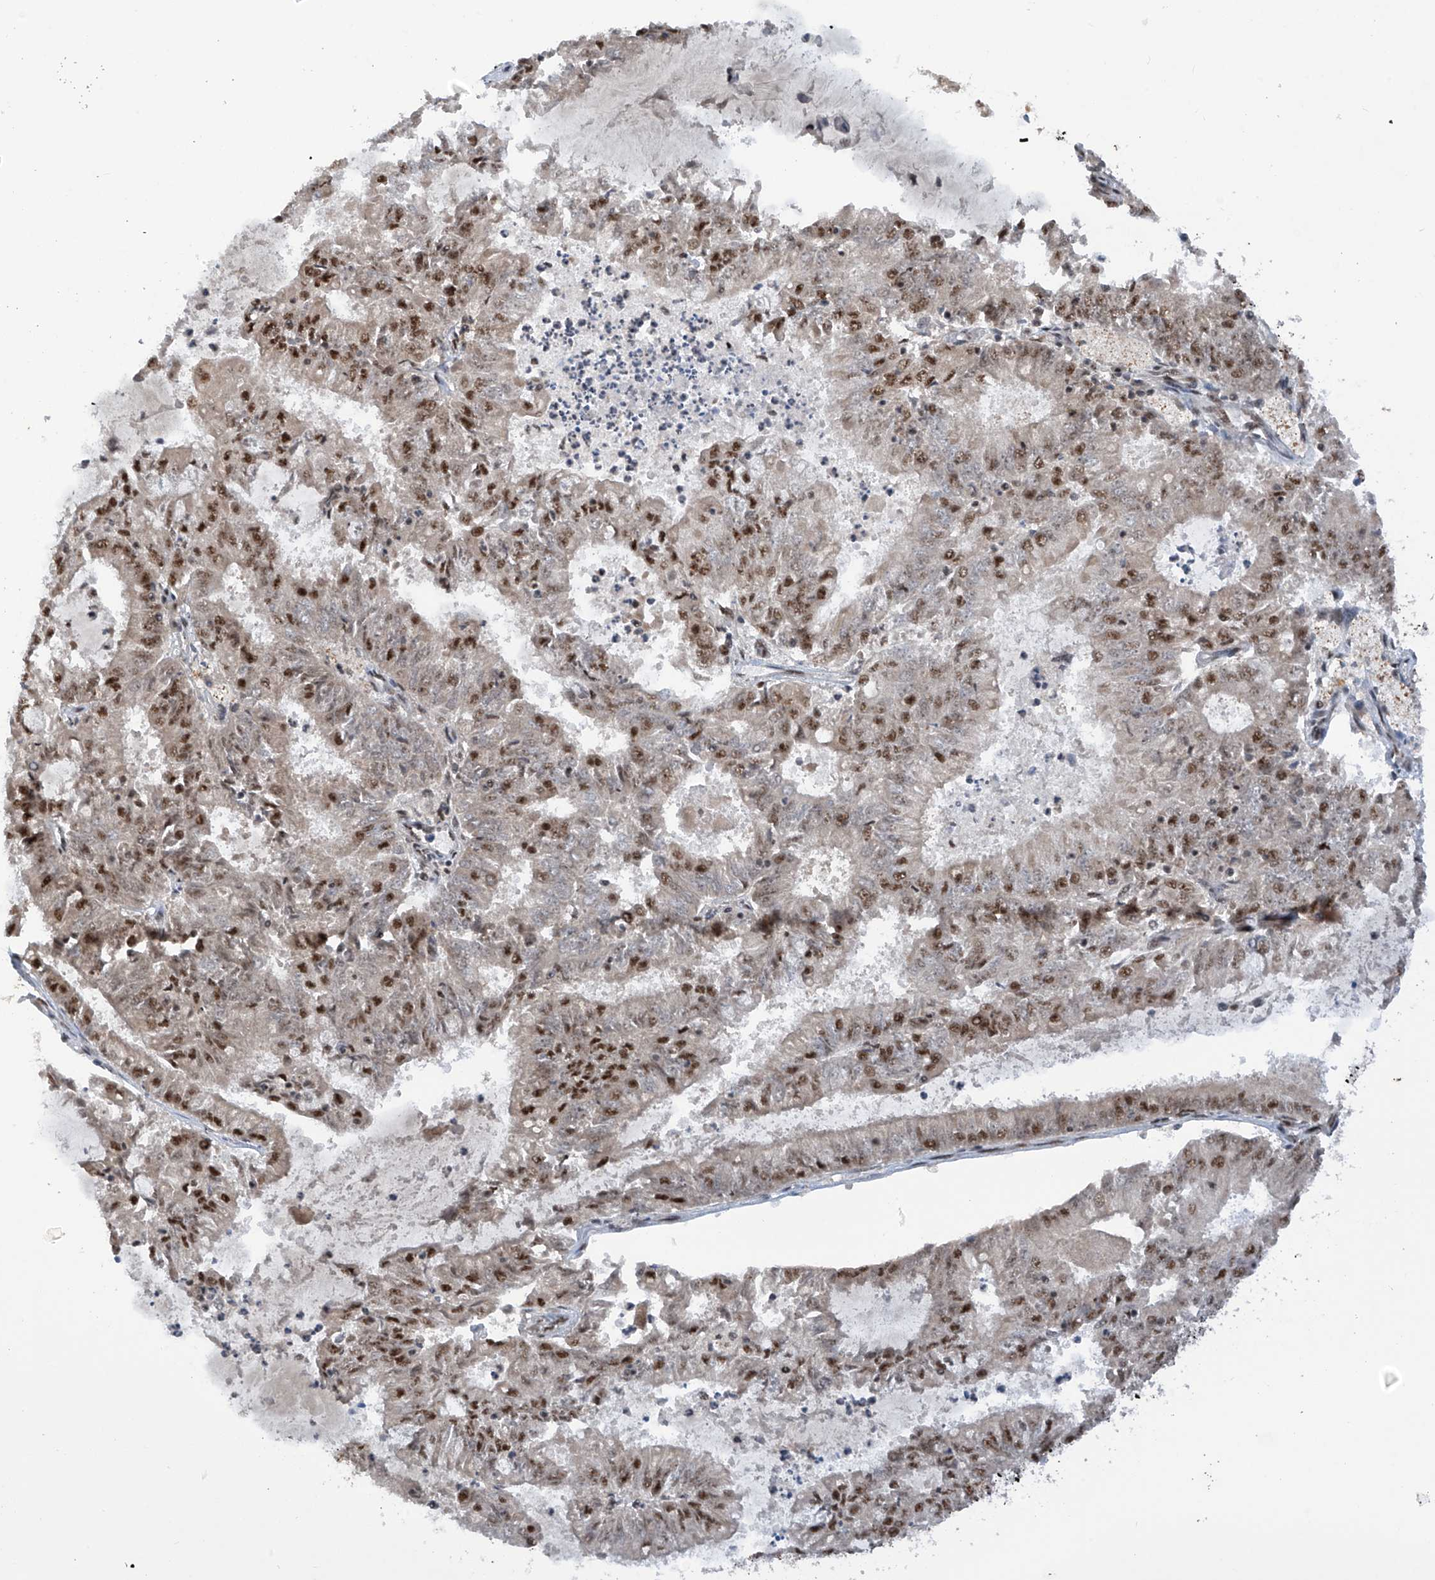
{"staining": {"intensity": "moderate", "quantity": "25%-75%", "location": "nuclear"}, "tissue": "endometrial cancer", "cell_type": "Tumor cells", "image_type": "cancer", "snomed": [{"axis": "morphology", "description": "Adenocarcinoma, NOS"}, {"axis": "topography", "description": "Endometrium"}], "caption": "Immunohistochemistry (DAB (3,3'-diaminobenzidine)) staining of adenocarcinoma (endometrial) reveals moderate nuclear protein staining in about 25%-75% of tumor cells. The staining is performed using DAB brown chromogen to label protein expression. The nuclei are counter-stained blue using hematoxylin.", "gene": "RPAIN", "patient": {"sex": "female", "age": 57}}